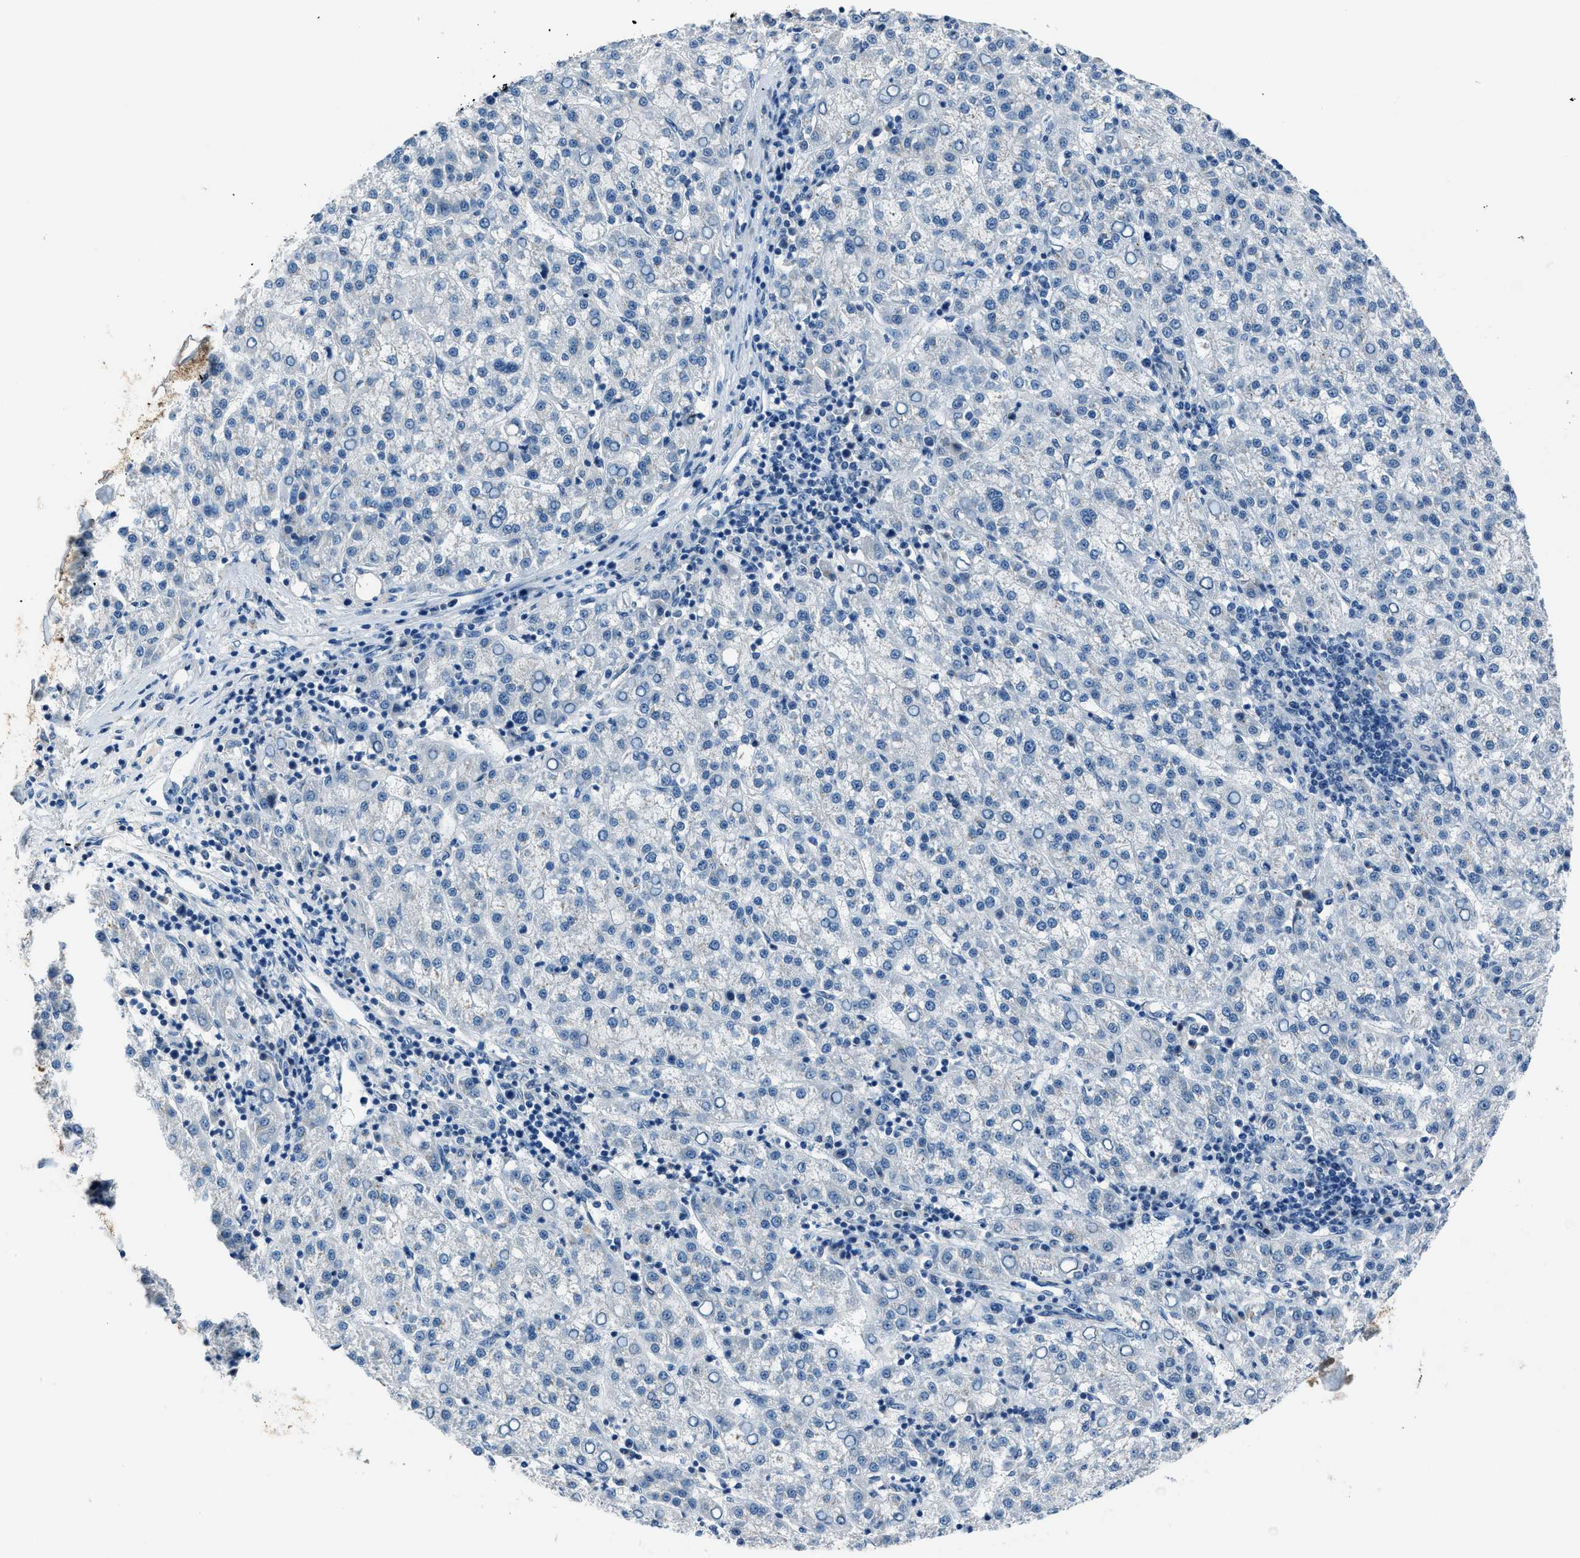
{"staining": {"intensity": "negative", "quantity": "none", "location": "none"}, "tissue": "liver cancer", "cell_type": "Tumor cells", "image_type": "cancer", "snomed": [{"axis": "morphology", "description": "Carcinoma, Hepatocellular, NOS"}, {"axis": "topography", "description": "Liver"}], "caption": "This is a micrograph of IHC staining of liver cancer, which shows no staining in tumor cells.", "gene": "DUSP19", "patient": {"sex": "female", "age": 58}}